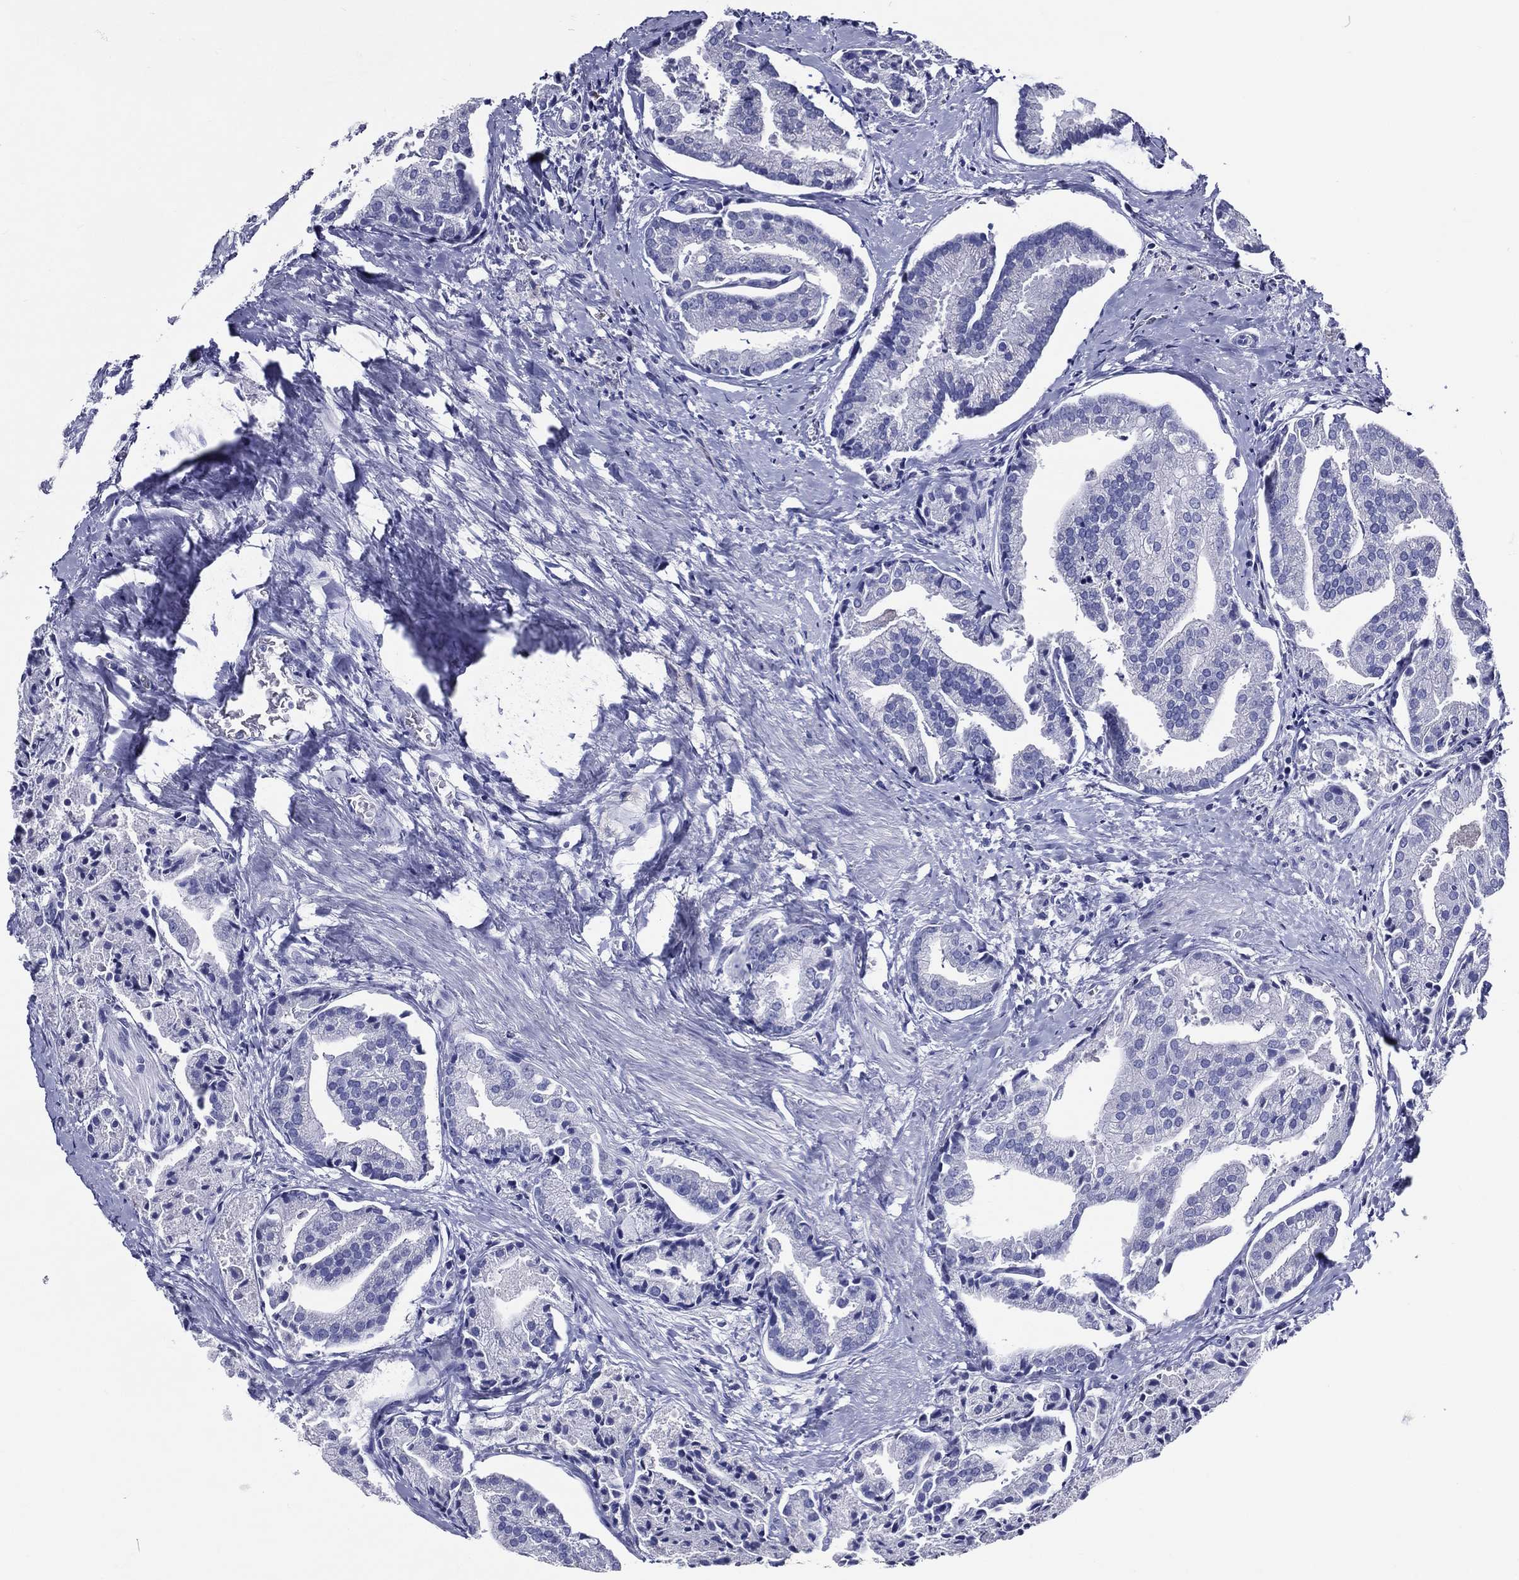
{"staining": {"intensity": "negative", "quantity": "none", "location": "none"}, "tissue": "prostate cancer", "cell_type": "Tumor cells", "image_type": "cancer", "snomed": [{"axis": "morphology", "description": "Adenocarcinoma, NOS"}, {"axis": "topography", "description": "Prostate and seminal vesicle, NOS"}, {"axis": "topography", "description": "Prostate"}], "caption": "Immunohistochemistry (IHC) photomicrograph of neoplastic tissue: human prostate cancer (adenocarcinoma) stained with DAB shows no significant protein staining in tumor cells.", "gene": "ACE2", "patient": {"sex": "male", "age": 44}}